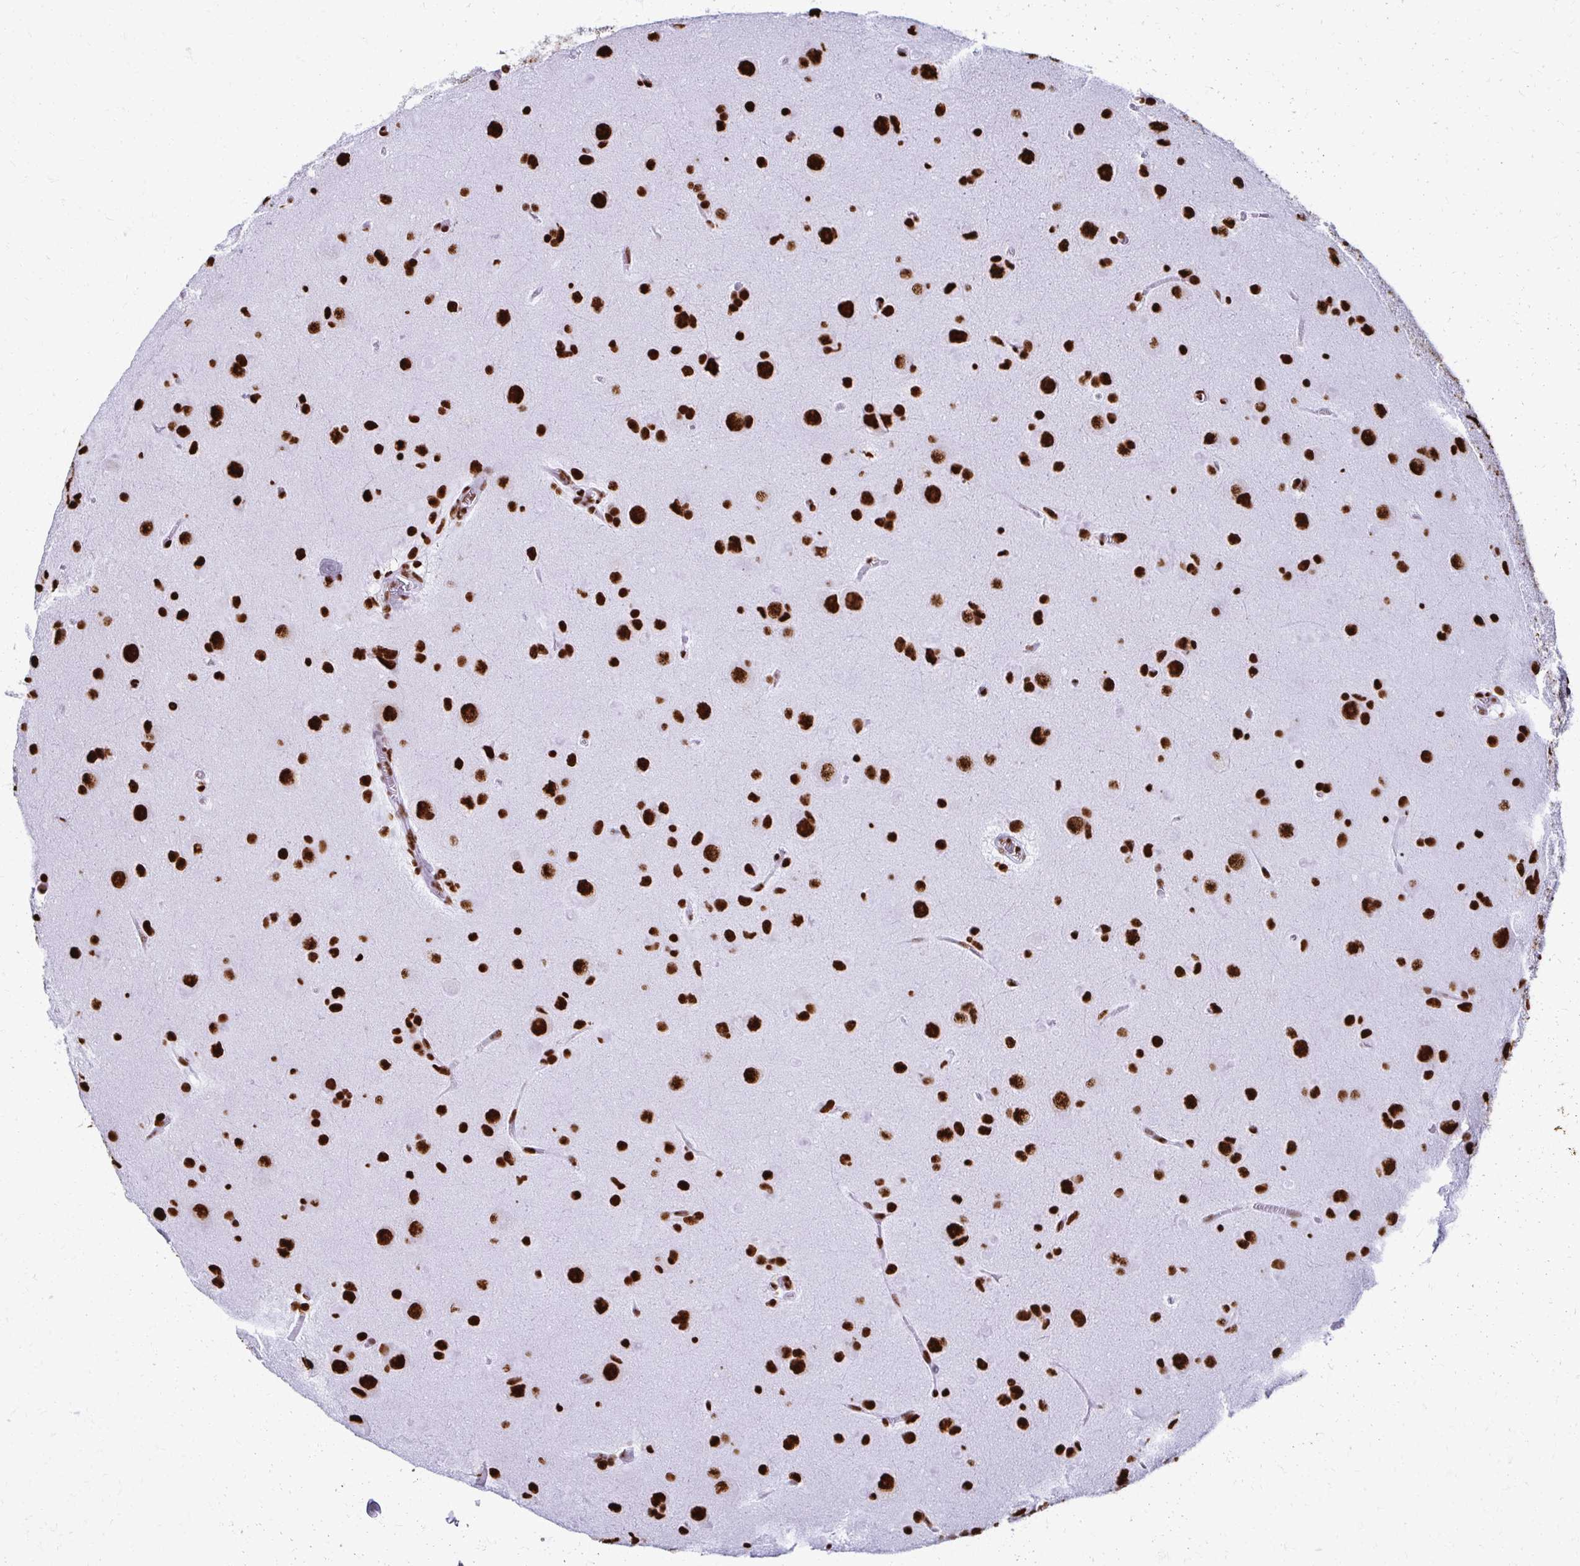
{"staining": {"intensity": "strong", "quantity": ">75%", "location": "nuclear"}, "tissue": "glioma", "cell_type": "Tumor cells", "image_type": "cancer", "snomed": [{"axis": "morphology", "description": "Glioma, malignant, Low grade"}, {"axis": "topography", "description": "Brain"}], "caption": "Low-grade glioma (malignant) stained for a protein displays strong nuclear positivity in tumor cells. (Stains: DAB in brown, nuclei in blue, Microscopy: brightfield microscopy at high magnification).", "gene": "NONO", "patient": {"sex": "male", "age": 58}}